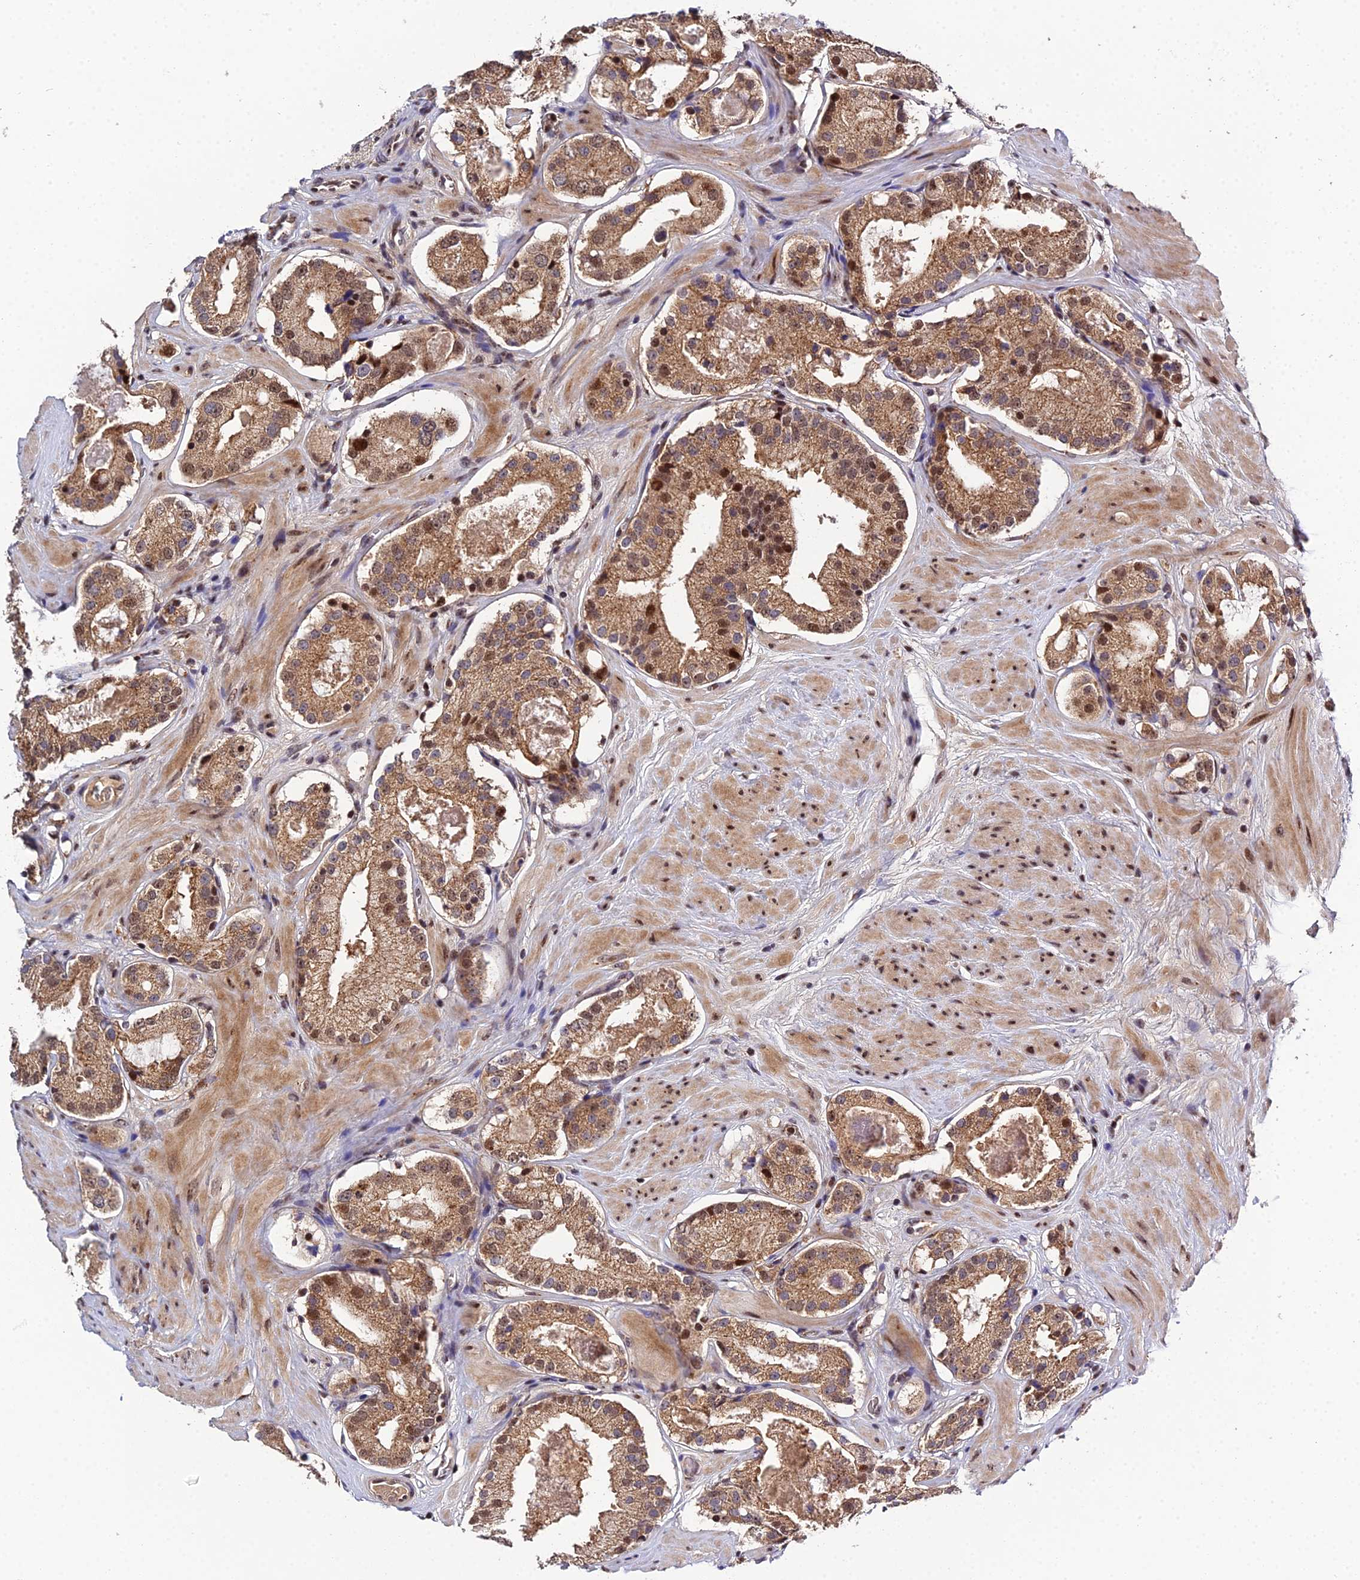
{"staining": {"intensity": "moderate", "quantity": ">75%", "location": "cytoplasmic/membranous,nuclear"}, "tissue": "prostate cancer", "cell_type": "Tumor cells", "image_type": "cancer", "snomed": [{"axis": "morphology", "description": "Adenocarcinoma, High grade"}, {"axis": "topography", "description": "Prostate"}], "caption": "High-grade adenocarcinoma (prostate) stained with a protein marker reveals moderate staining in tumor cells.", "gene": "ARL2", "patient": {"sex": "male", "age": 65}}